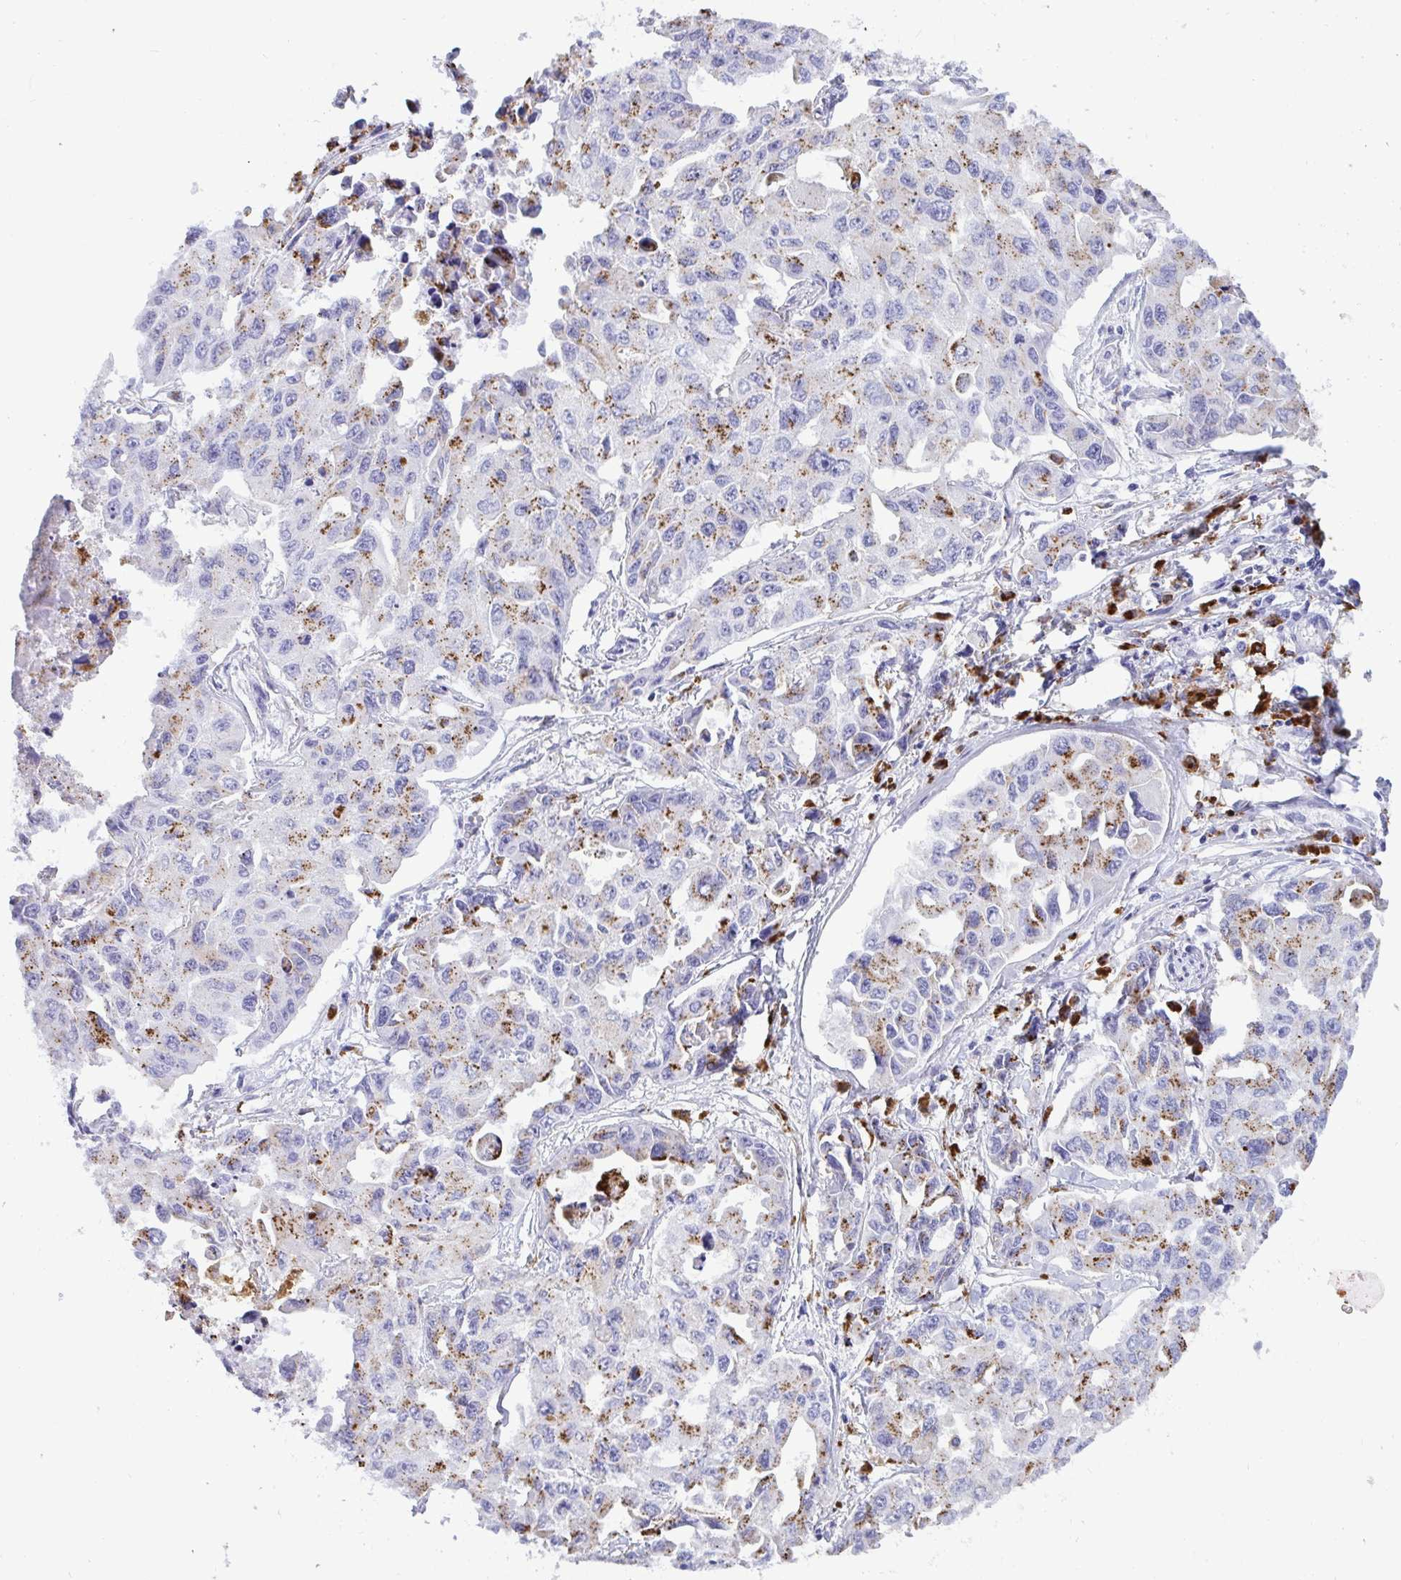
{"staining": {"intensity": "moderate", "quantity": "<25%", "location": "cytoplasmic/membranous"}, "tissue": "lung cancer", "cell_type": "Tumor cells", "image_type": "cancer", "snomed": [{"axis": "morphology", "description": "Adenocarcinoma, NOS"}, {"axis": "topography", "description": "Lung"}], "caption": "The histopathology image displays a brown stain indicating the presence of a protein in the cytoplasmic/membranous of tumor cells in lung cancer. (Stains: DAB (3,3'-diaminobenzidine) in brown, nuclei in blue, Microscopy: brightfield microscopy at high magnification).", "gene": "CPVL", "patient": {"sex": "male", "age": 64}}